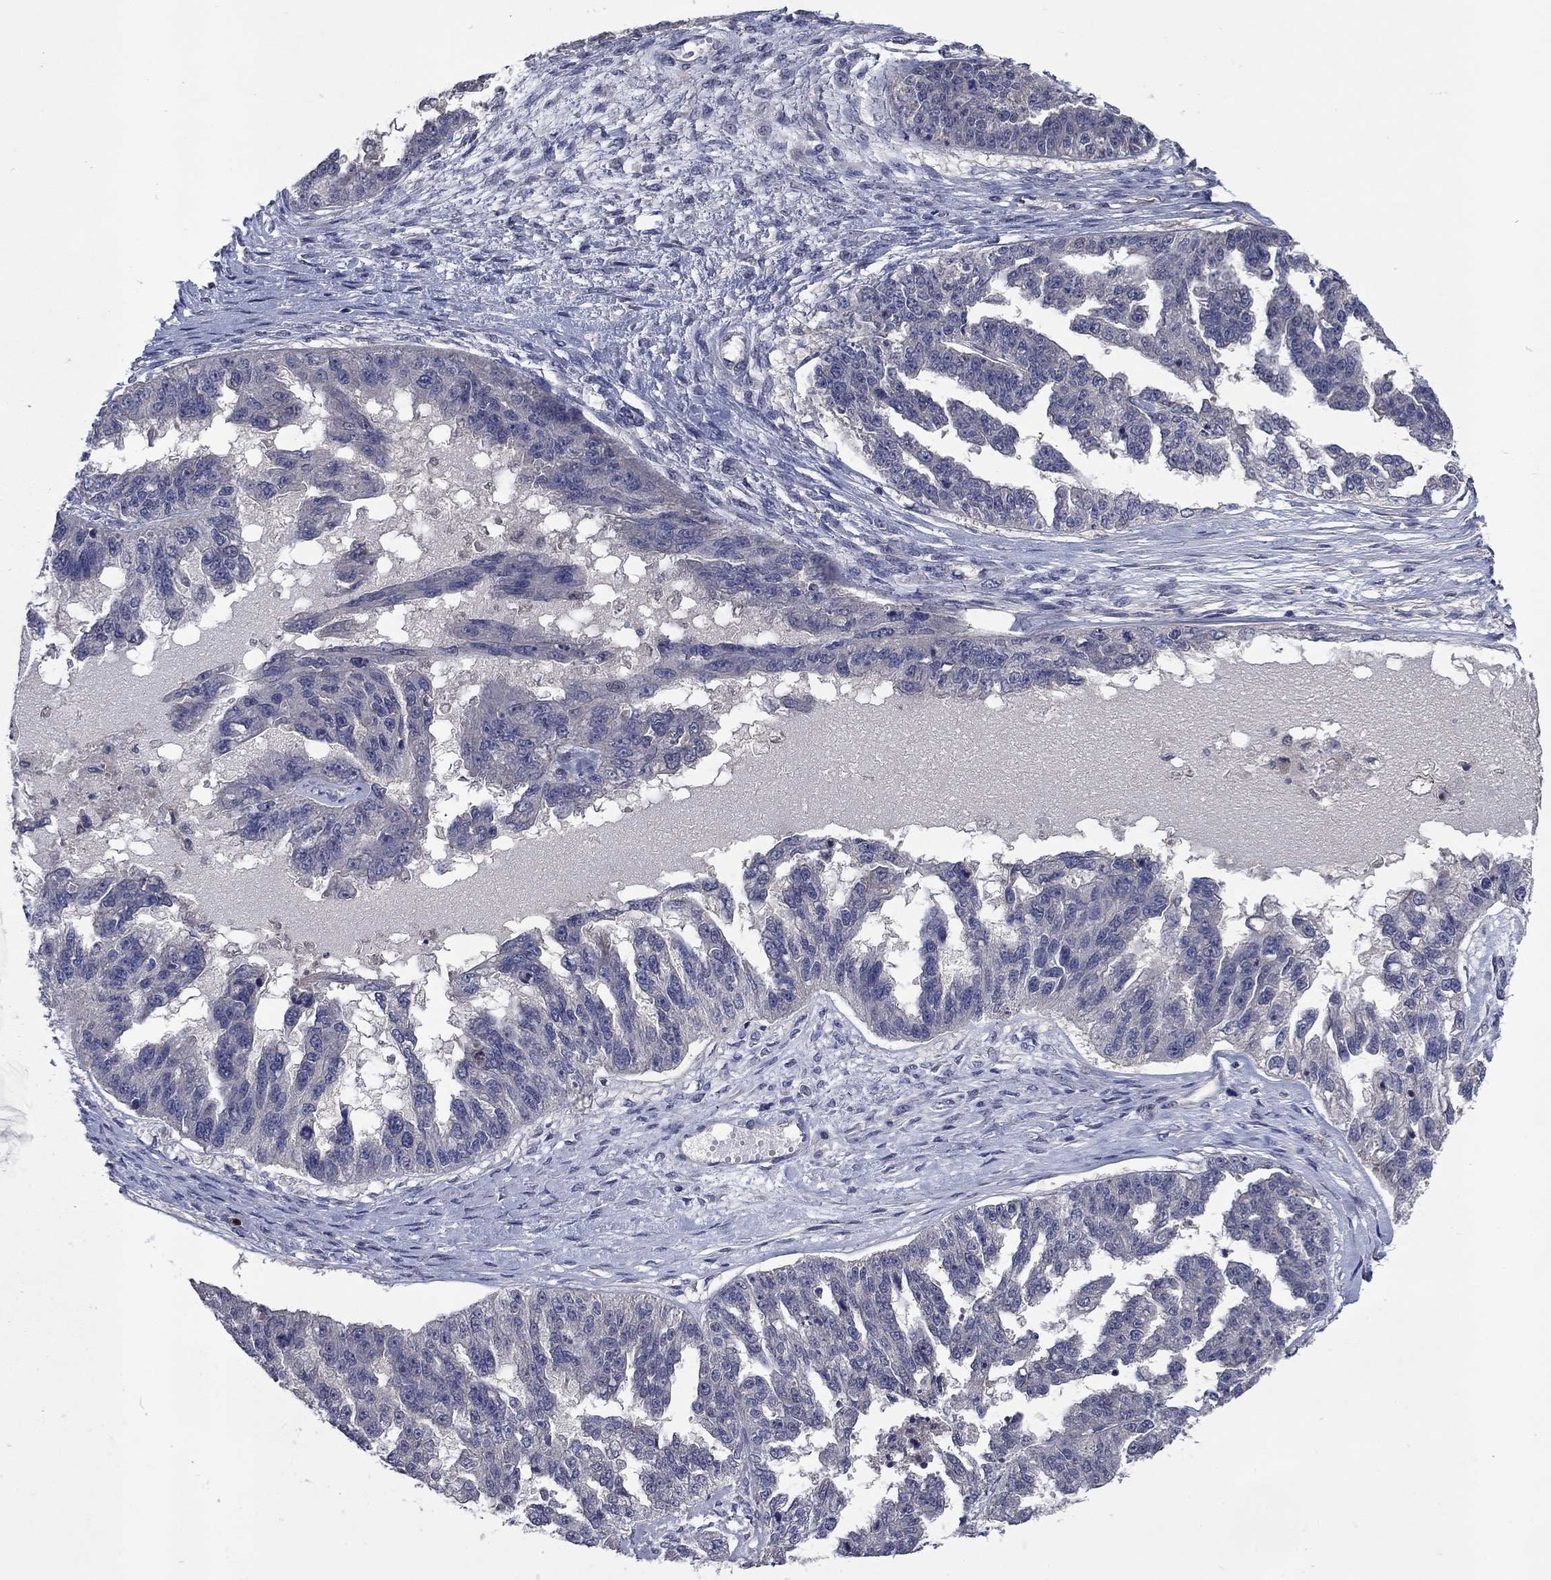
{"staining": {"intensity": "negative", "quantity": "none", "location": "none"}, "tissue": "ovarian cancer", "cell_type": "Tumor cells", "image_type": "cancer", "snomed": [{"axis": "morphology", "description": "Cystadenocarcinoma, serous, NOS"}, {"axis": "topography", "description": "Ovary"}], "caption": "There is no significant positivity in tumor cells of ovarian cancer.", "gene": "MSRB1", "patient": {"sex": "female", "age": 58}}